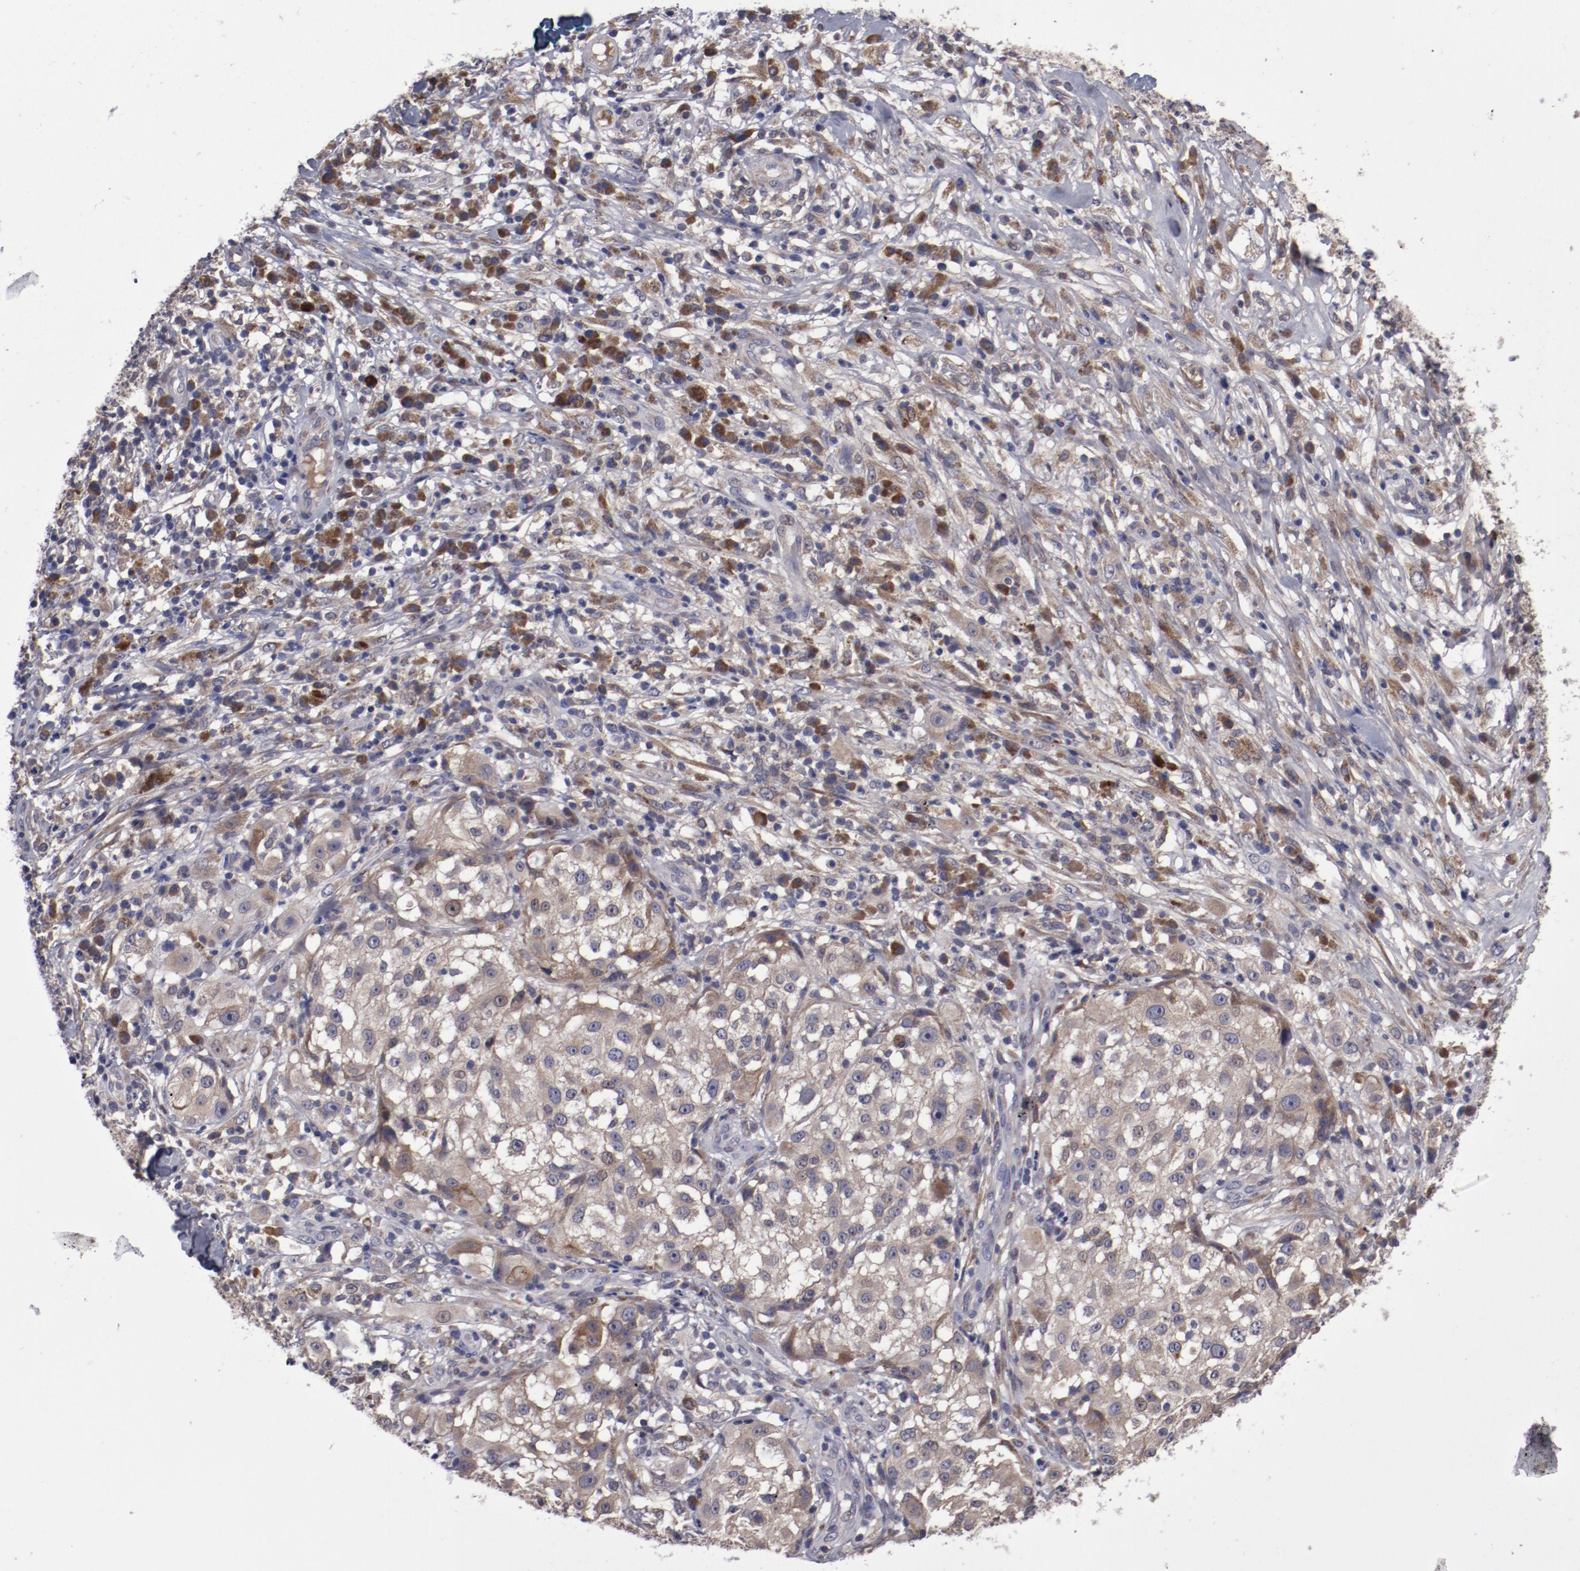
{"staining": {"intensity": "weak", "quantity": ">75%", "location": "cytoplasmic/membranous"}, "tissue": "melanoma", "cell_type": "Tumor cells", "image_type": "cancer", "snomed": [{"axis": "morphology", "description": "Necrosis, NOS"}, {"axis": "morphology", "description": "Malignant melanoma, NOS"}, {"axis": "topography", "description": "Skin"}], "caption": "The image exhibits a brown stain indicating the presence of a protein in the cytoplasmic/membranous of tumor cells in malignant melanoma. (DAB IHC with brightfield microscopy, high magnification).", "gene": "IL12A", "patient": {"sex": "female", "age": 87}}